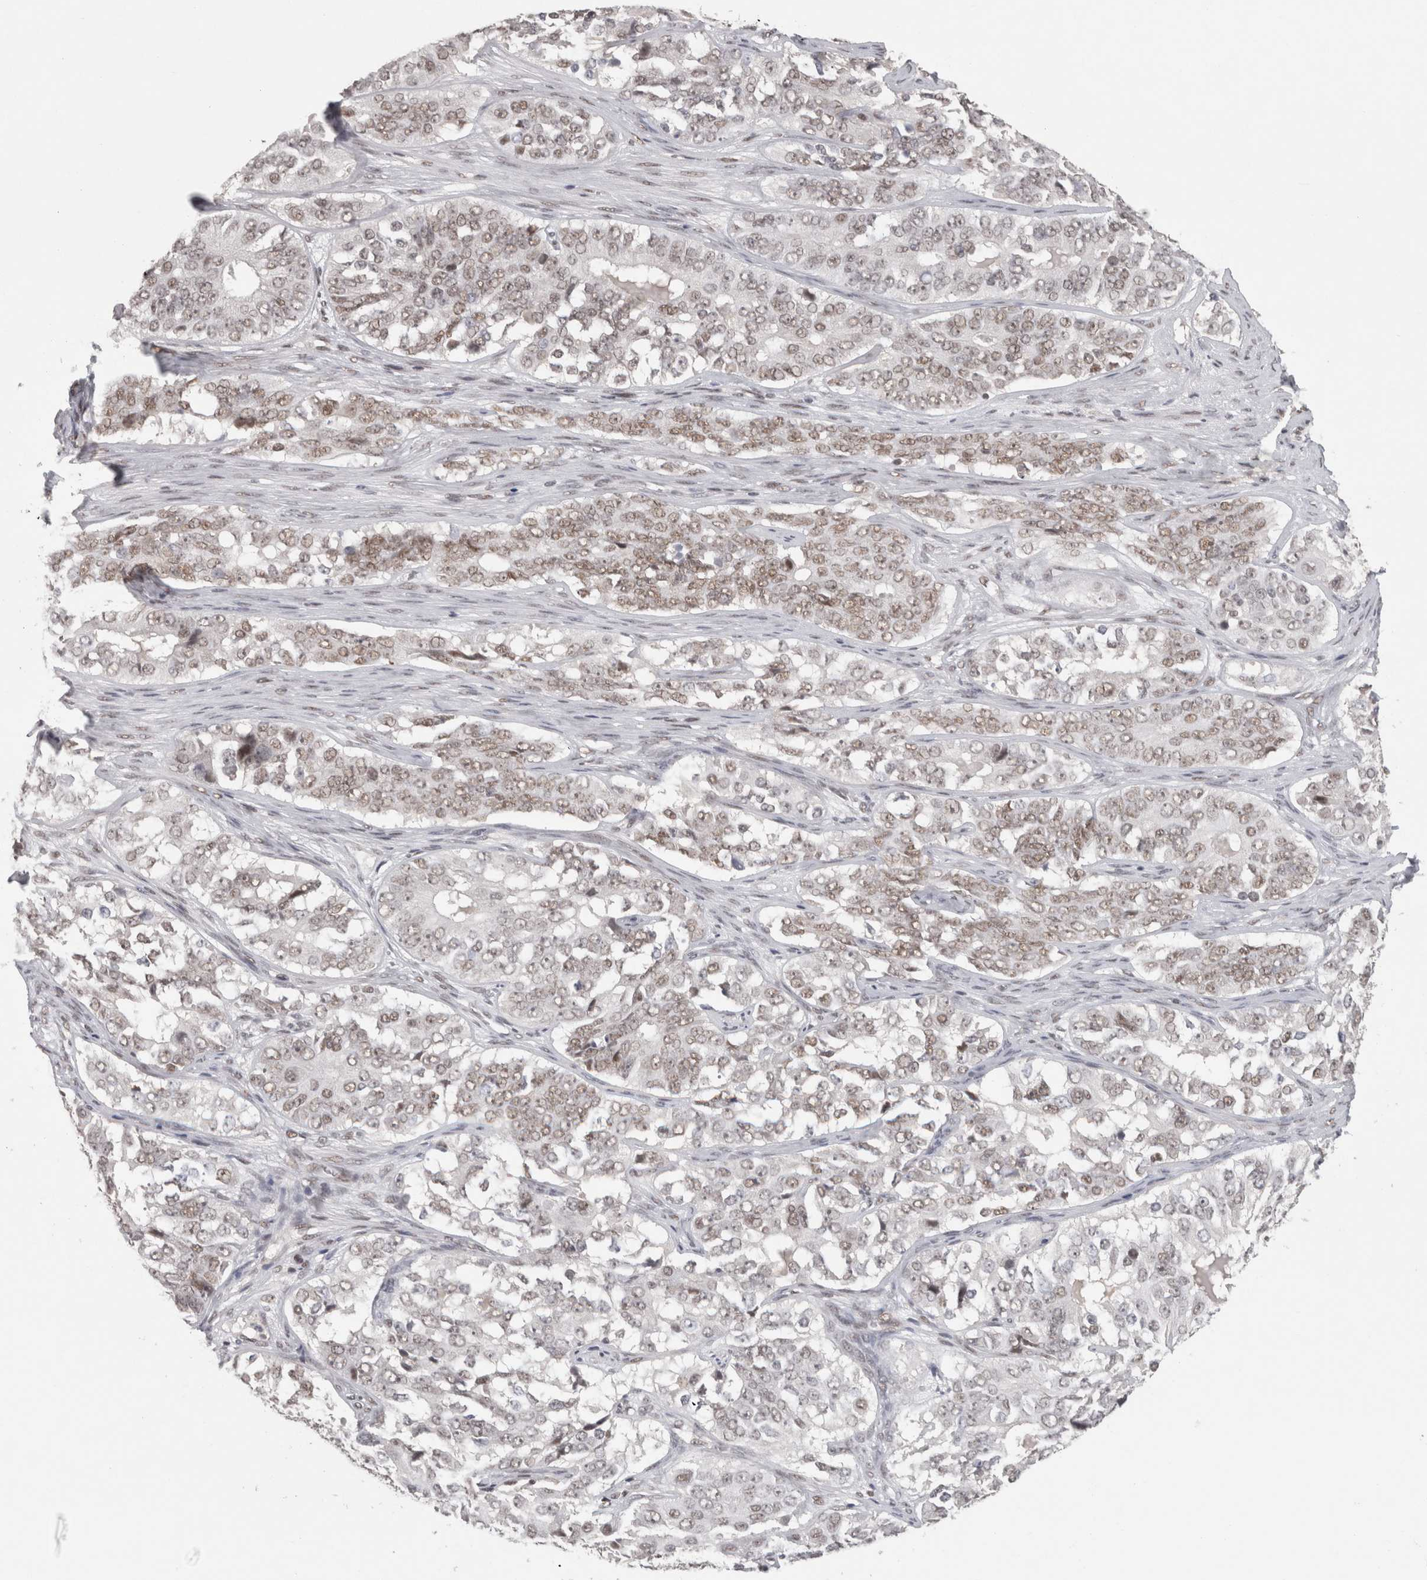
{"staining": {"intensity": "weak", "quantity": "25%-75%", "location": "nuclear"}, "tissue": "ovarian cancer", "cell_type": "Tumor cells", "image_type": "cancer", "snomed": [{"axis": "morphology", "description": "Carcinoma, endometroid"}, {"axis": "topography", "description": "Ovary"}], "caption": "This is a micrograph of immunohistochemistry staining of ovarian endometroid carcinoma, which shows weak positivity in the nuclear of tumor cells.", "gene": "ZNF830", "patient": {"sex": "female", "age": 51}}